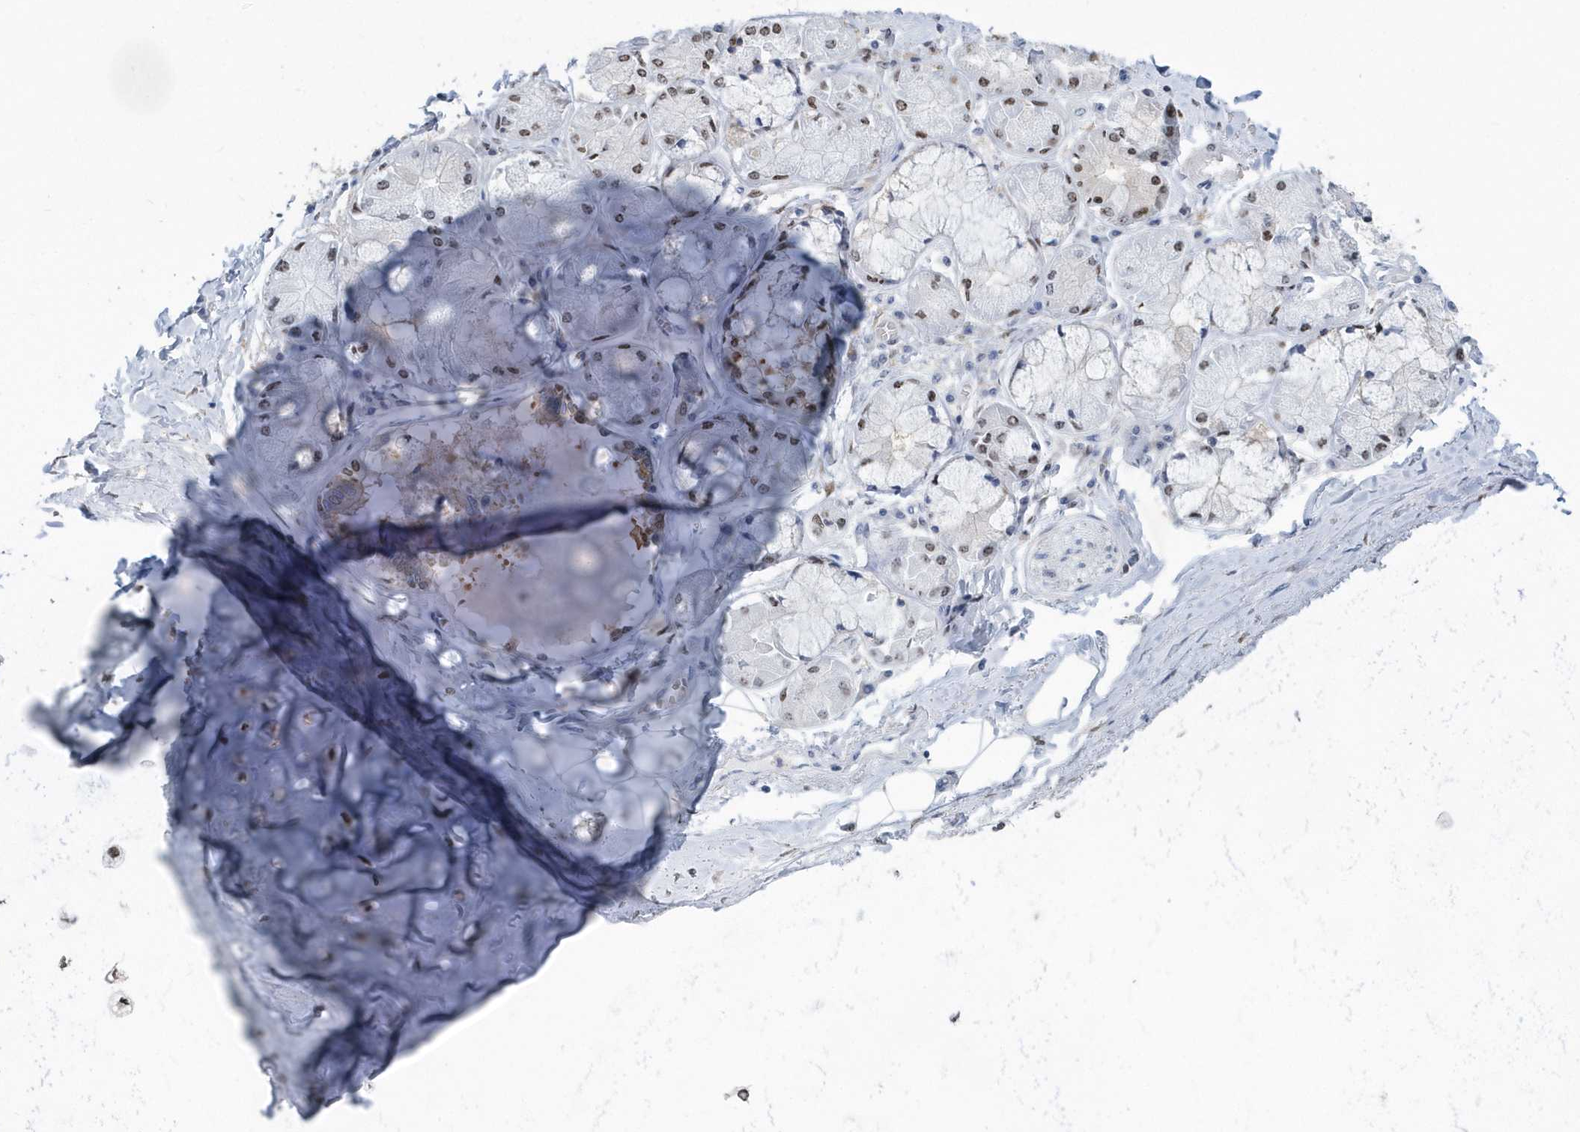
{"staining": {"intensity": "weak", "quantity": "<25%", "location": "nuclear"}, "tissue": "adipose tissue", "cell_type": "Adipocytes", "image_type": "normal", "snomed": [{"axis": "morphology", "description": "Normal tissue, NOS"}, {"axis": "topography", "description": "Cartilage tissue"}, {"axis": "topography", "description": "Bronchus"}, {"axis": "topography", "description": "Lung"}, {"axis": "topography", "description": "Peripheral nerve tissue"}], "caption": "High magnification brightfield microscopy of unremarkable adipose tissue stained with DAB (brown) and counterstained with hematoxylin (blue): adipocytes show no significant positivity.", "gene": "MACROH2A2", "patient": {"sex": "female", "age": 49}}